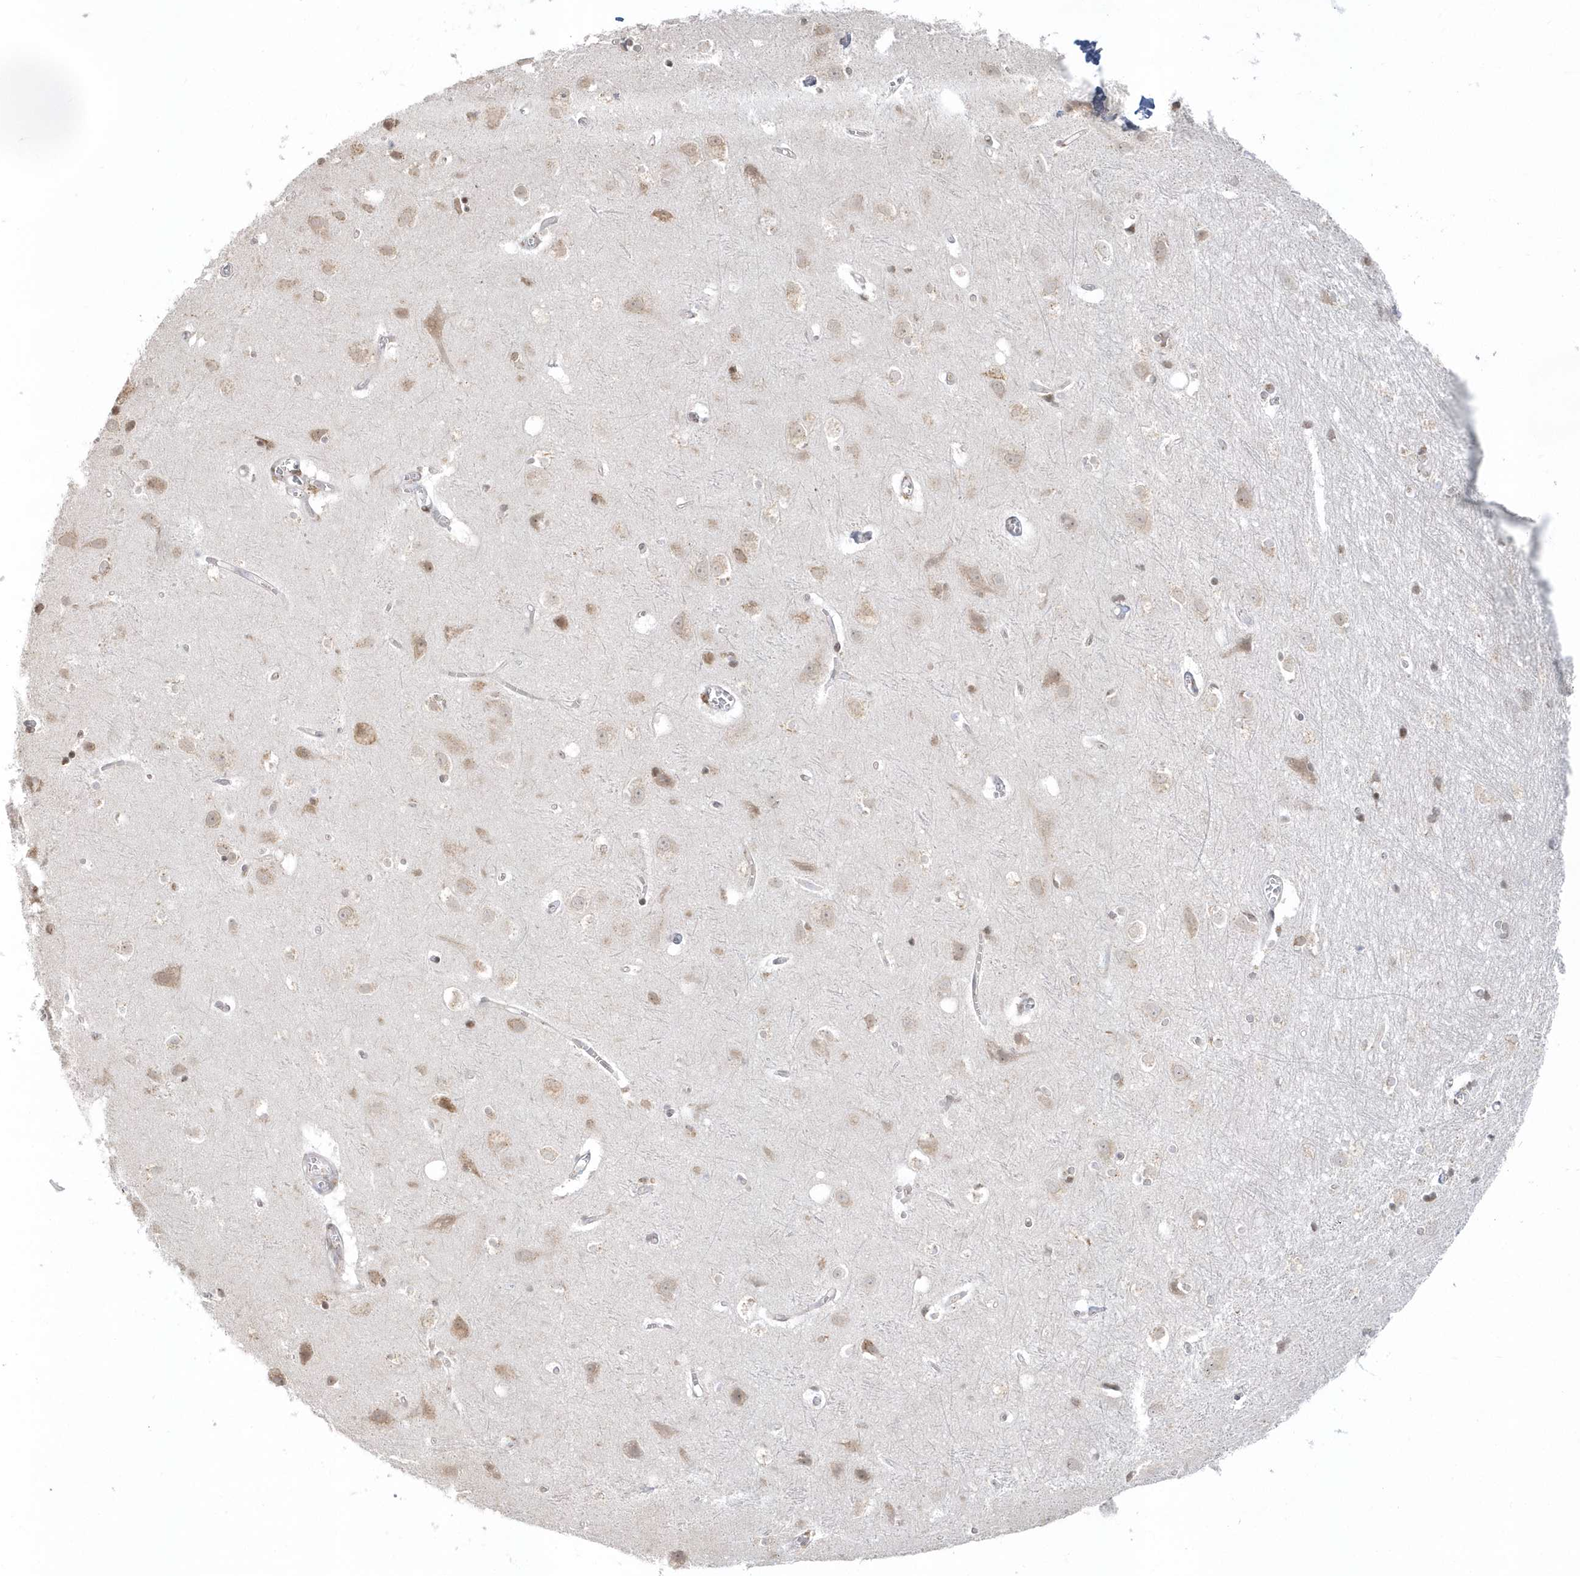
{"staining": {"intensity": "negative", "quantity": "none", "location": "none"}, "tissue": "cerebral cortex", "cell_type": "Endothelial cells", "image_type": "normal", "snomed": [{"axis": "morphology", "description": "Normal tissue, NOS"}, {"axis": "topography", "description": "Cerebral cortex"}], "caption": "High power microscopy photomicrograph of an immunohistochemistry (IHC) micrograph of normal cerebral cortex, revealing no significant staining in endothelial cells.", "gene": "DHFR", "patient": {"sex": "male", "age": 54}}